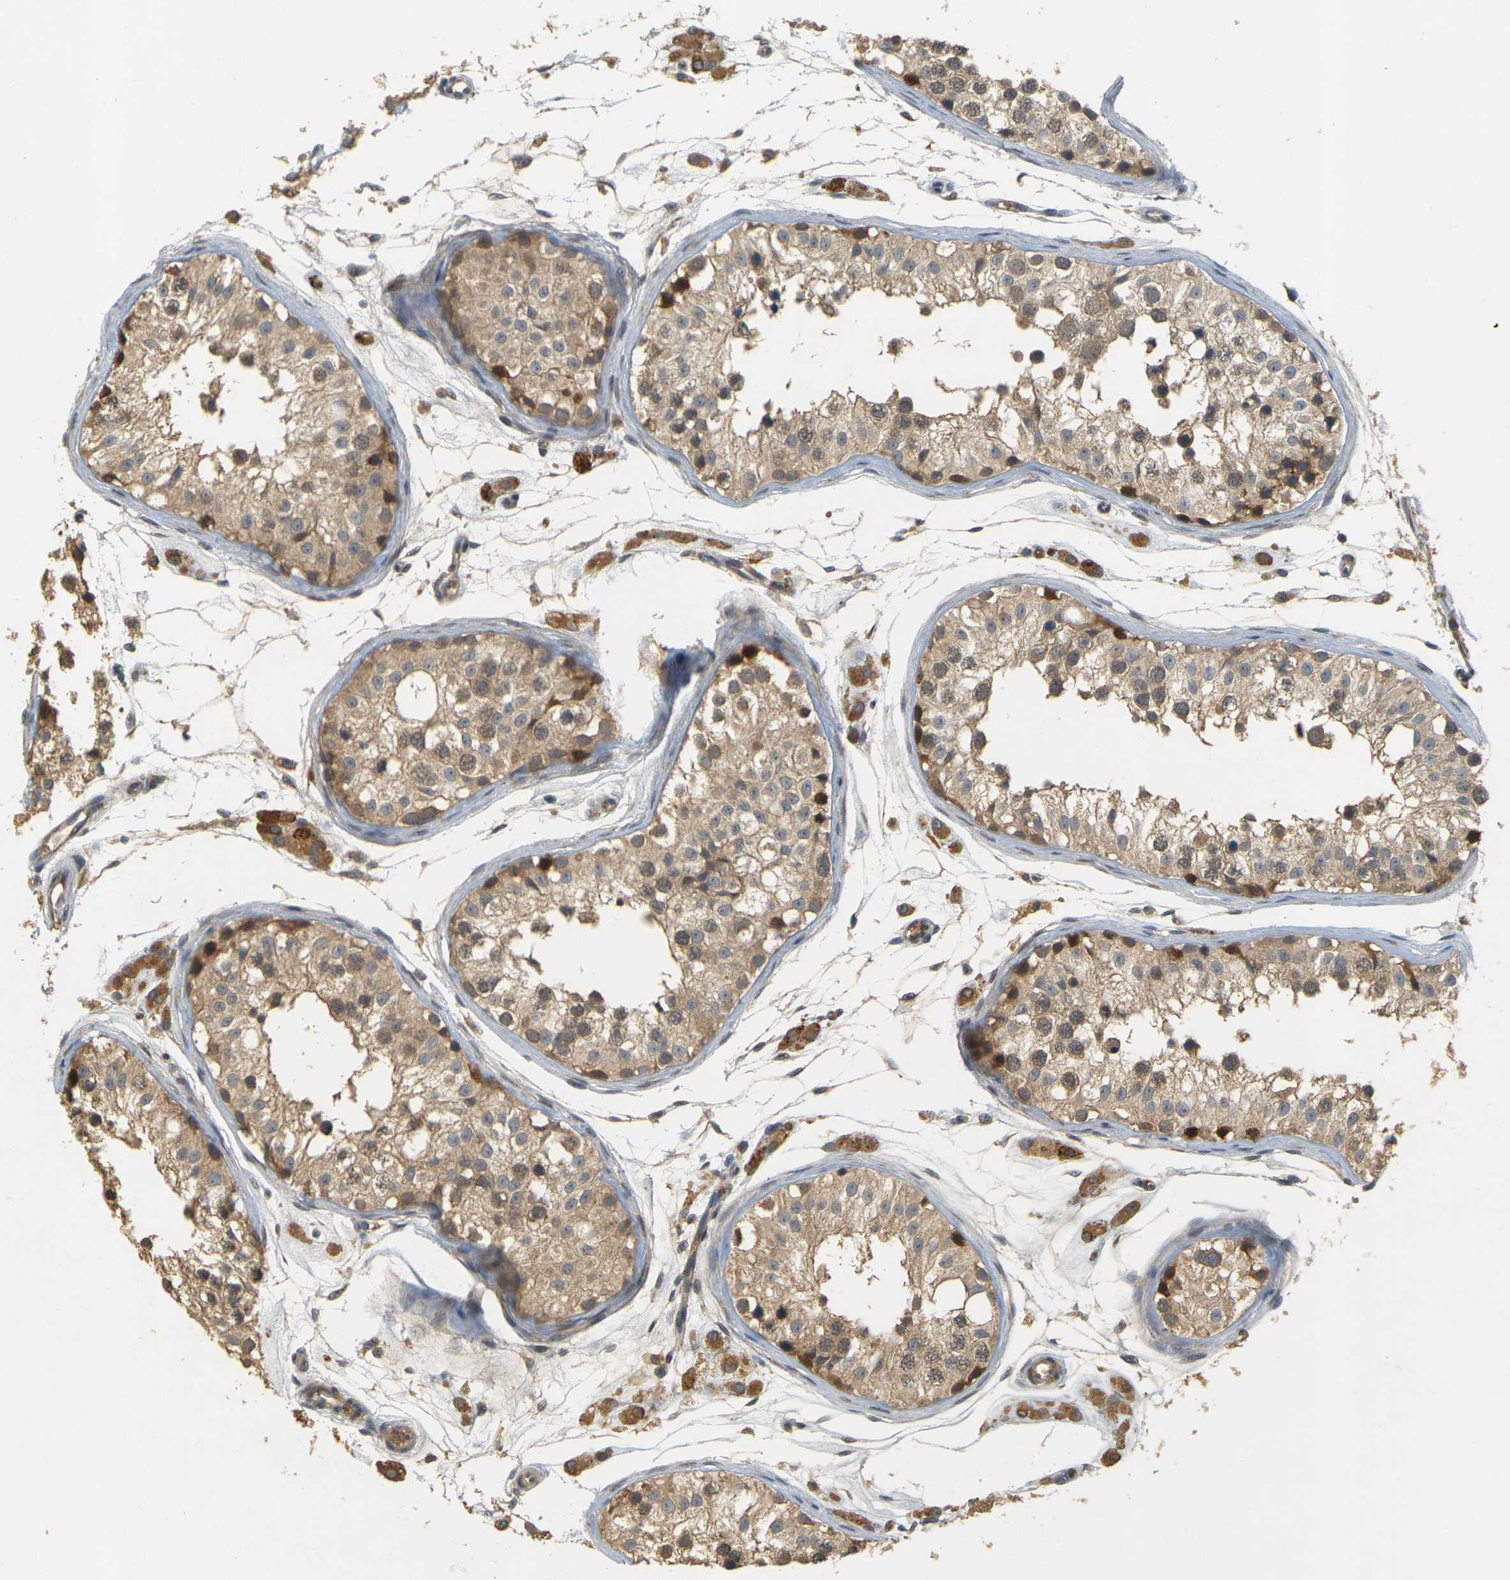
{"staining": {"intensity": "moderate", "quantity": "25%-75%", "location": "cytoplasmic/membranous"}, "tissue": "testis", "cell_type": "Cells in seminiferous ducts", "image_type": "normal", "snomed": [{"axis": "morphology", "description": "Normal tissue, NOS"}, {"axis": "morphology", "description": "Adenocarcinoma, metastatic, NOS"}, {"axis": "topography", "description": "Testis"}], "caption": "Immunohistochemistry histopathology image of benign testis: testis stained using IHC shows medium levels of moderate protein expression localized specifically in the cytoplasmic/membranous of cells in seminiferous ducts, appearing as a cytoplasmic/membranous brown color.", "gene": "MEGF9", "patient": {"sex": "male", "age": 26}}